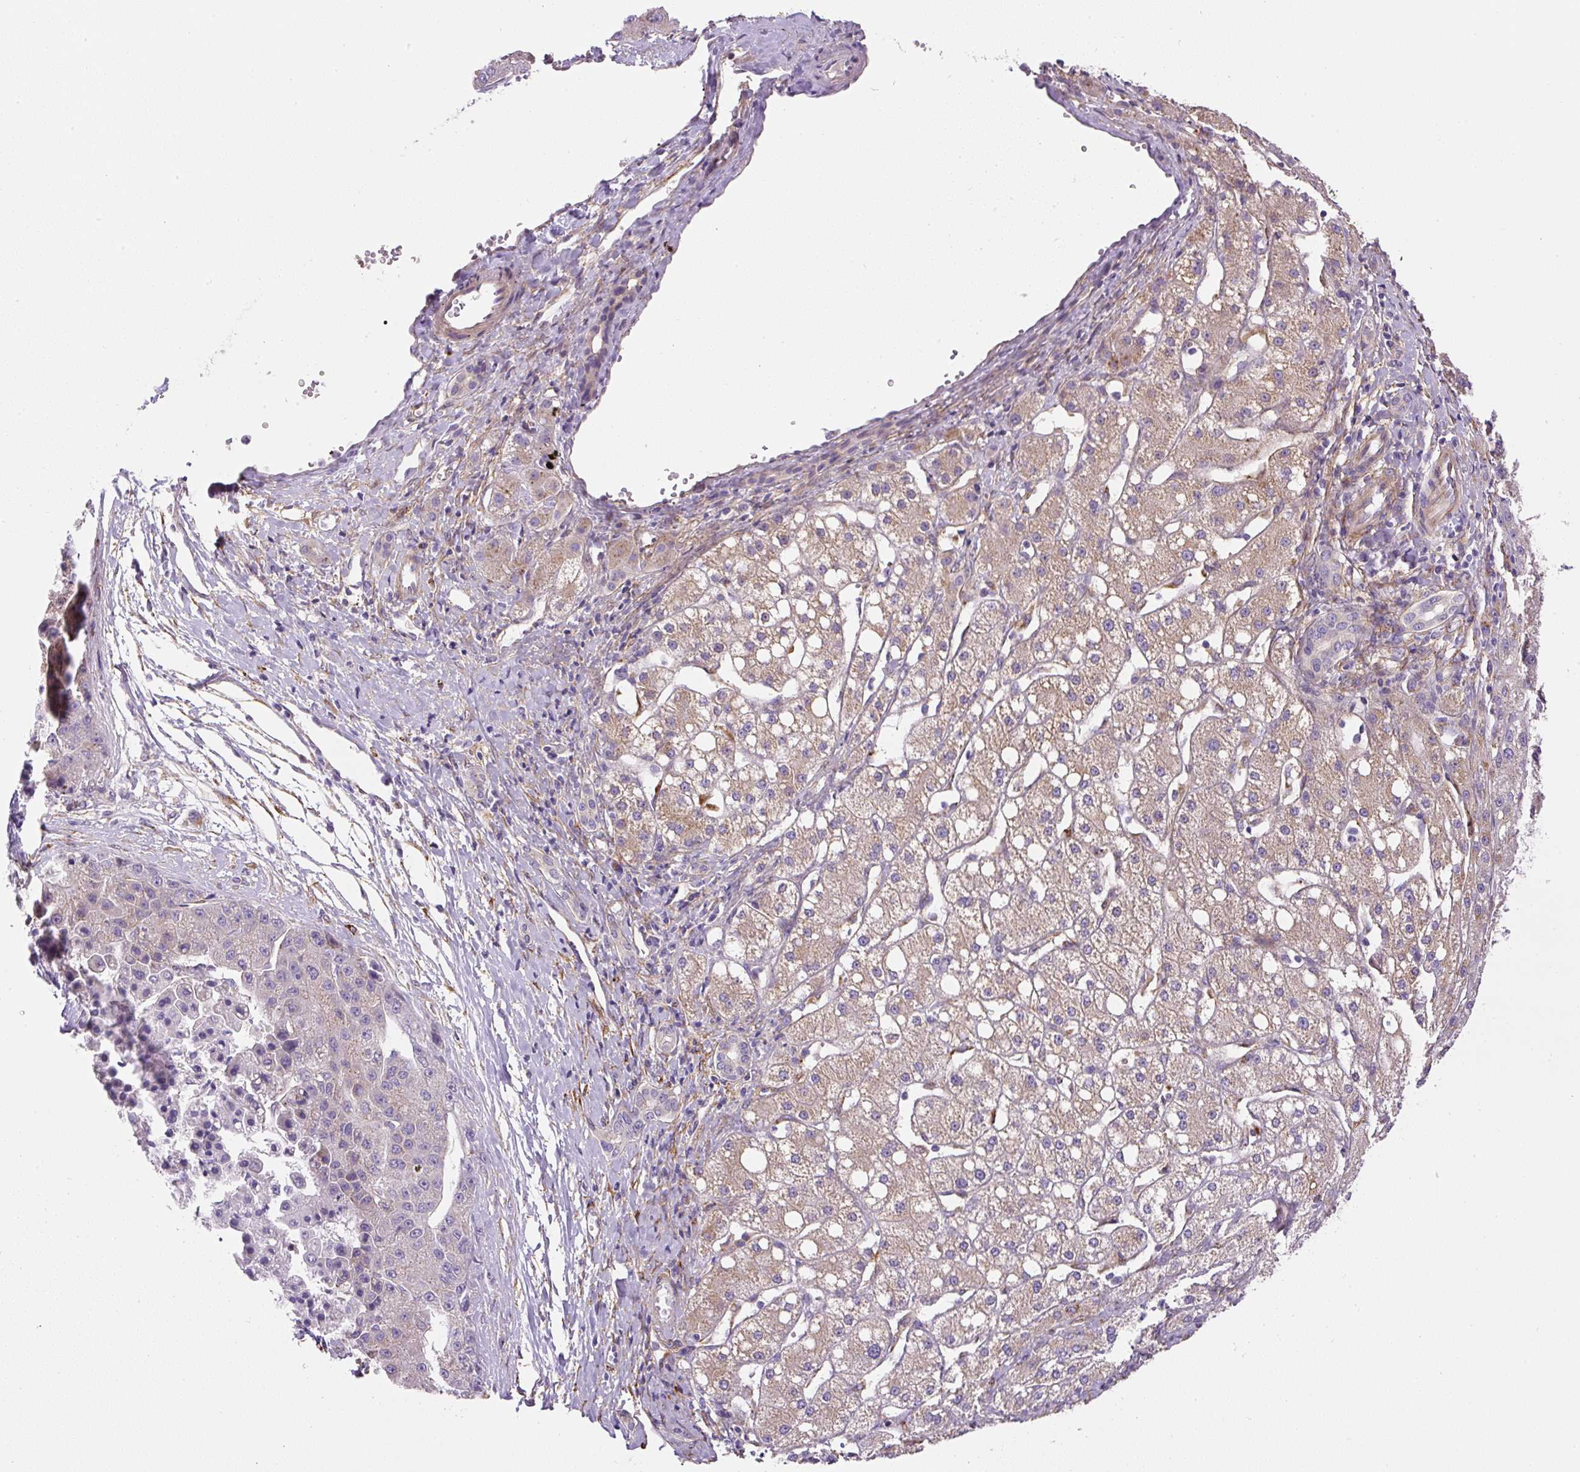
{"staining": {"intensity": "weak", "quantity": "25%-75%", "location": "cytoplasmic/membranous"}, "tissue": "liver cancer", "cell_type": "Tumor cells", "image_type": "cancer", "snomed": [{"axis": "morphology", "description": "Carcinoma, Hepatocellular, NOS"}, {"axis": "topography", "description": "Liver"}], "caption": "Protein staining demonstrates weak cytoplasmic/membranous expression in about 25%-75% of tumor cells in liver cancer (hepatocellular carcinoma).", "gene": "RNF170", "patient": {"sex": "male", "age": 67}}